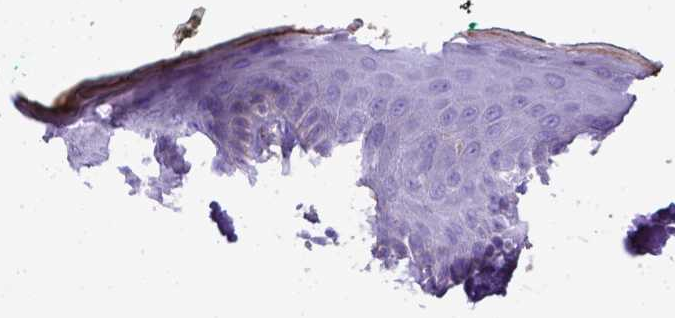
{"staining": {"intensity": "negative", "quantity": "none", "location": "none"}, "tissue": "skin", "cell_type": "Epidermal cells", "image_type": "normal", "snomed": [{"axis": "morphology", "description": "Normal tissue, NOS"}, {"axis": "topography", "description": "Vulva"}, {"axis": "topography", "description": "Peripheral nerve tissue"}], "caption": "This is an IHC image of unremarkable skin. There is no staining in epidermal cells.", "gene": "CD40", "patient": {"sex": "female", "age": 66}}